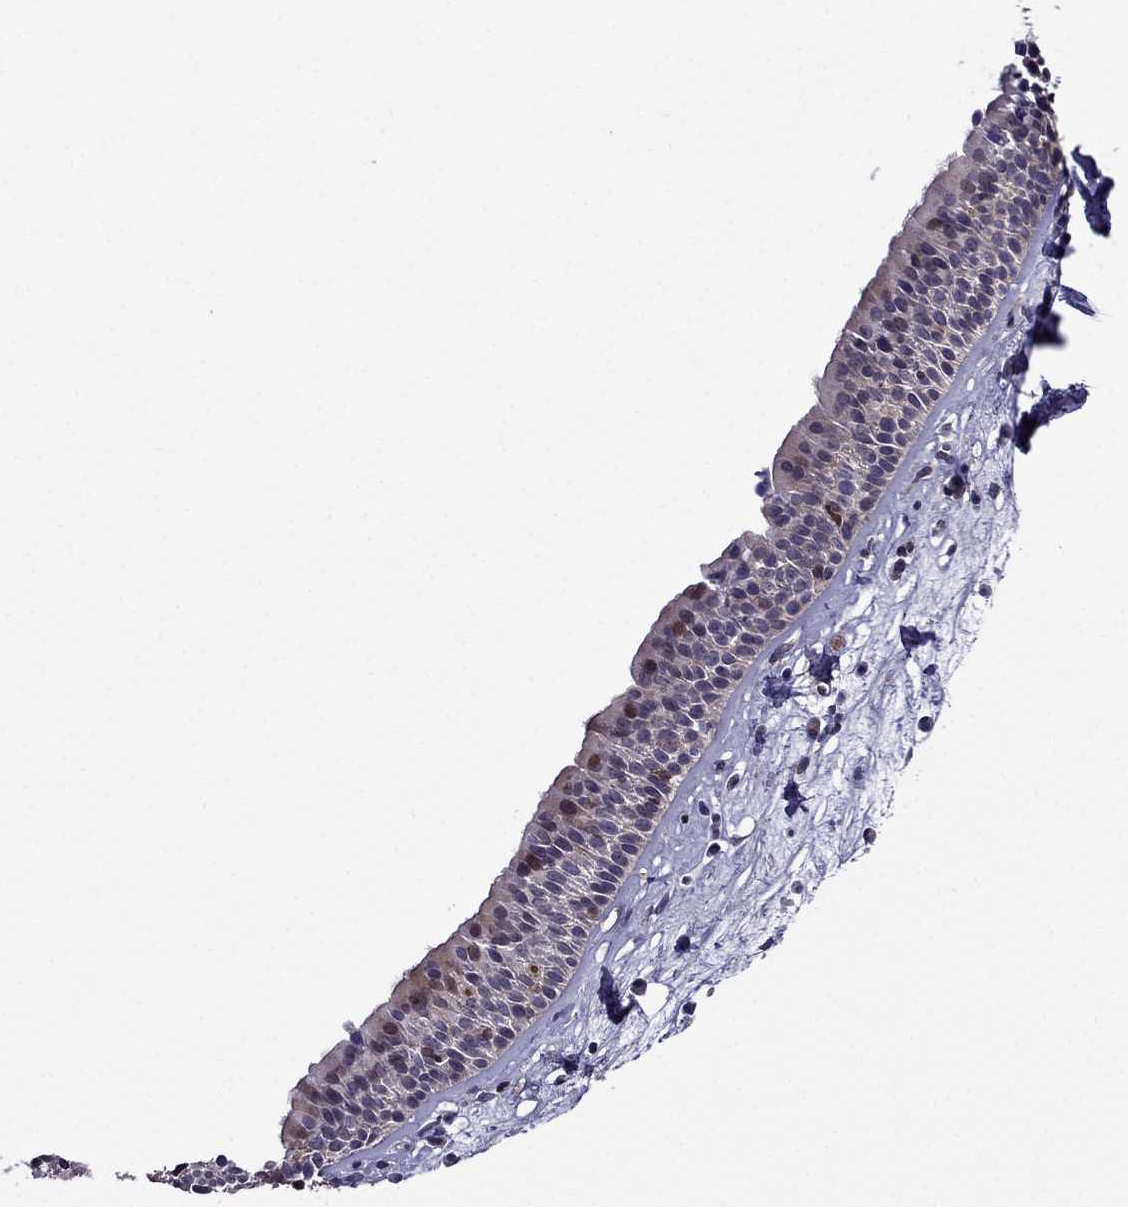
{"staining": {"intensity": "moderate", "quantity": "<25%", "location": "nuclear"}, "tissue": "nasopharynx", "cell_type": "Respiratory epithelial cells", "image_type": "normal", "snomed": [{"axis": "morphology", "description": "Normal tissue, NOS"}, {"axis": "topography", "description": "Nasopharynx"}], "caption": "Immunohistochemical staining of benign human nasopharynx displays moderate nuclear protein positivity in about <25% of respiratory epithelial cells.", "gene": "CDK5", "patient": {"sex": "male", "age": 77}}